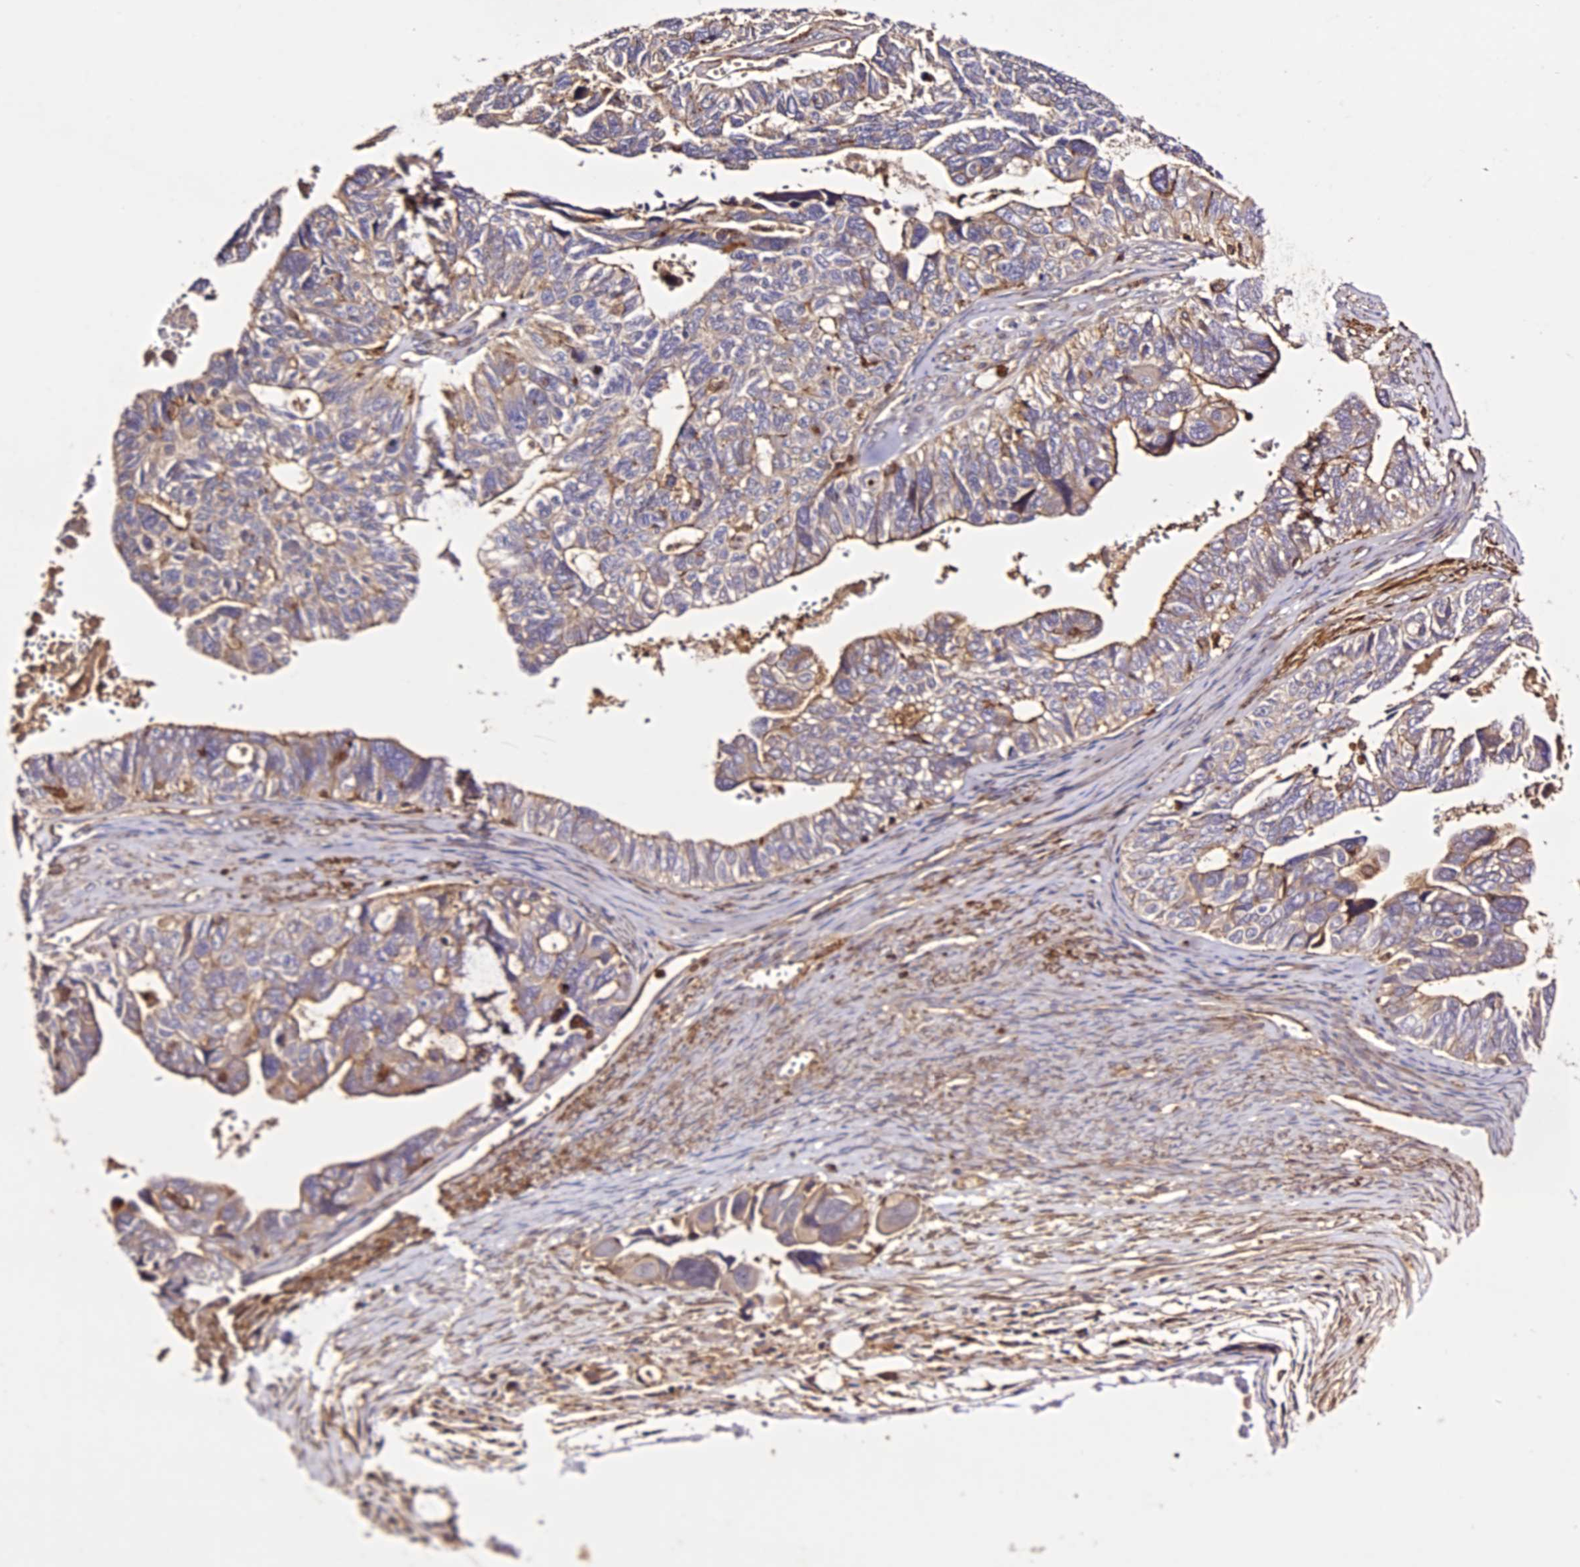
{"staining": {"intensity": "moderate", "quantity": ">75%", "location": "cytoplasmic/membranous"}, "tissue": "ovarian cancer", "cell_type": "Tumor cells", "image_type": "cancer", "snomed": [{"axis": "morphology", "description": "Cystadenocarcinoma, serous, NOS"}, {"axis": "topography", "description": "Ovary"}], "caption": "The histopathology image displays staining of ovarian serous cystadenocarcinoma, revealing moderate cytoplasmic/membranous protein expression (brown color) within tumor cells. (Brightfield microscopy of DAB IHC at high magnification).", "gene": "RAPSN", "patient": {"sex": "female", "age": 79}}